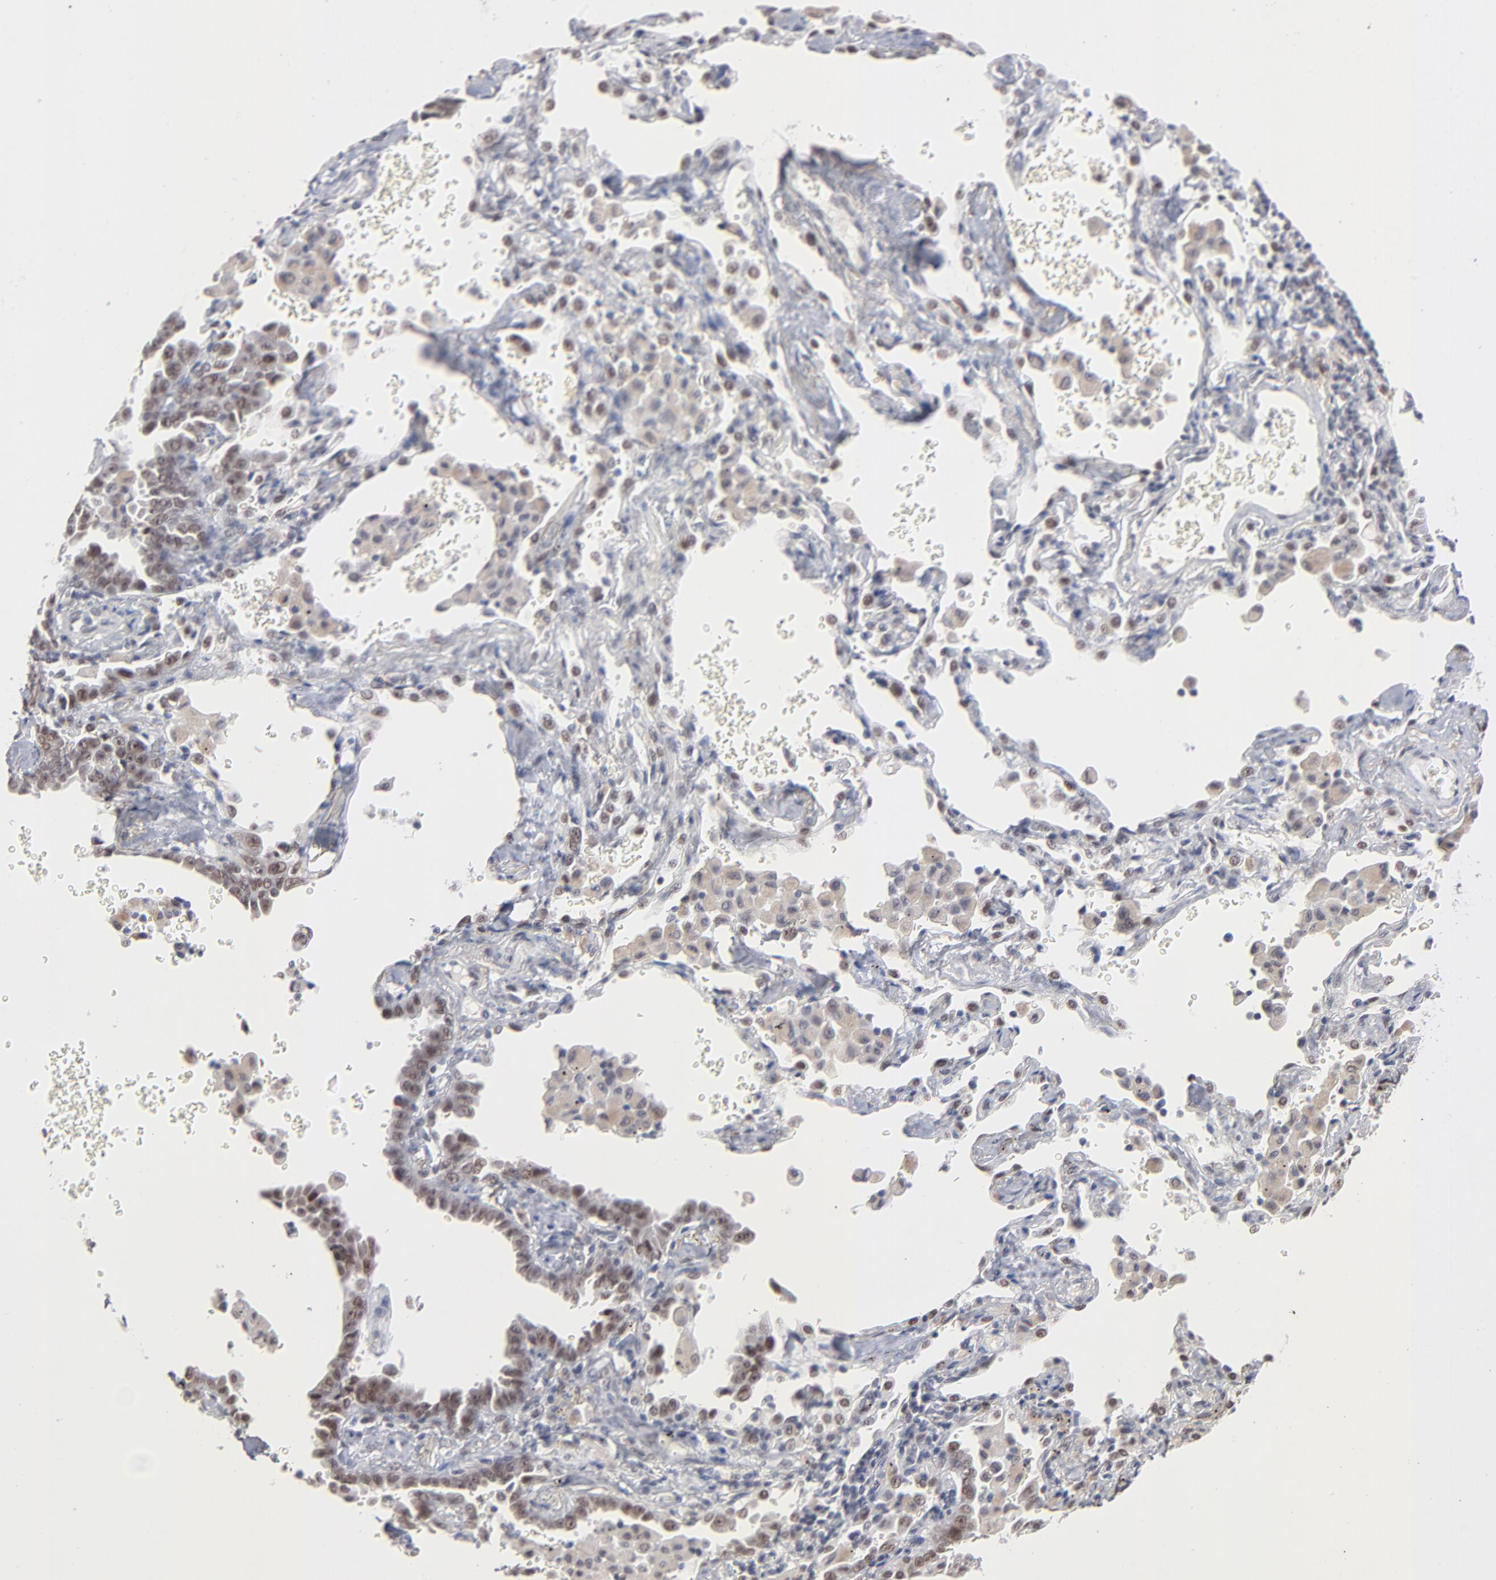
{"staining": {"intensity": "weak", "quantity": ">75%", "location": "nuclear"}, "tissue": "lung cancer", "cell_type": "Tumor cells", "image_type": "cancer", "snomed": [{"axis": "morphology", "description": "Adenocarcinoma, NOS"}, {"axis": "topography", "description": "Lung"}], "caption": "Human adenocarcinoma (lung) stained with a brown dye demonstrates weak nuclear positive expression in about >75% of tumor cells.", "gene": "MBIP", "patient": {"sex": "female", "age": 64}}